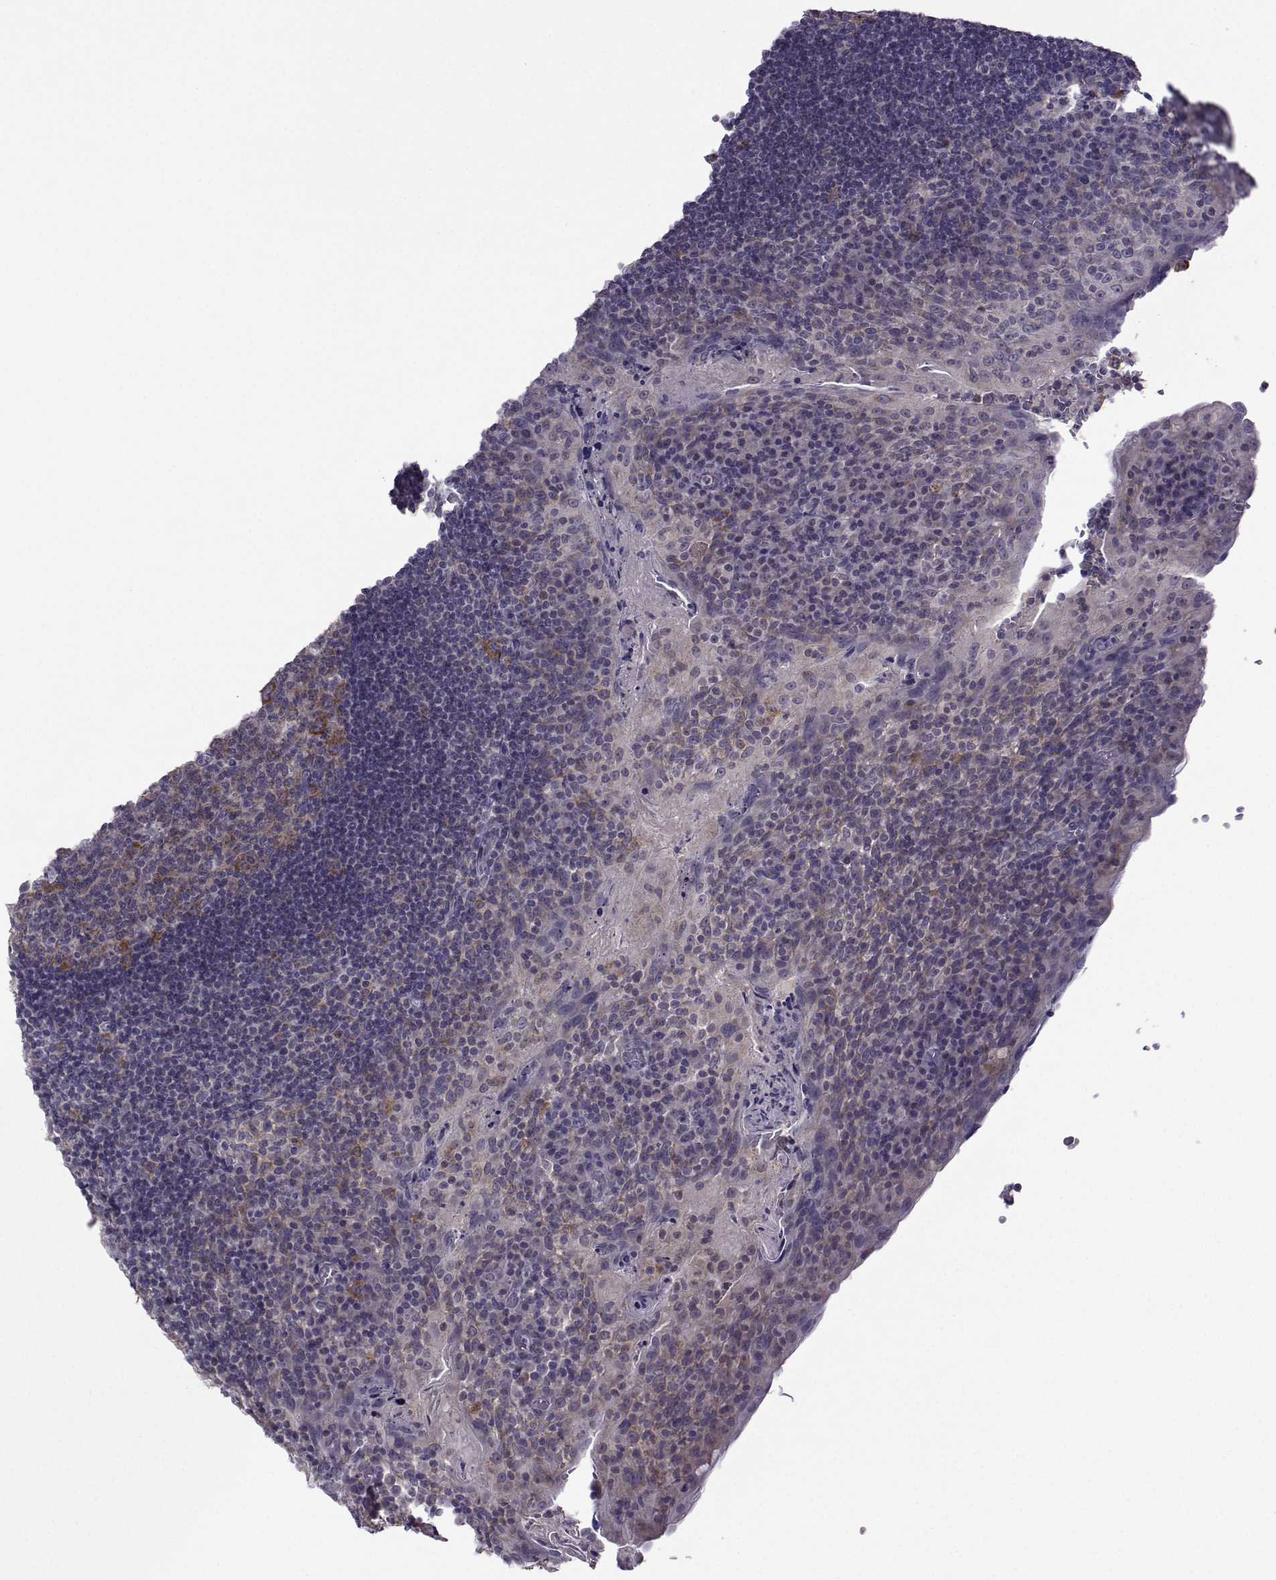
{"staining": {"intensity": "moderate", "quantity": "25%-75%", "location": "cytoplasmic/membranous"}, "tissue": "tonsil", "cell_type": "Germinal center cells", "image_type": "normal", "snomed": [{"axis": "morphology", "description": "Normal tissue, NOS"}, {"axis": "topography", "description": "Tonsil"}], "caption": "Tonsil stained for a protein reveals moderate cytoplasmic/membranous positivity in germinal center cells. (brown staining indicates protein expression, while blue staining denotes nuclei).", "gene": "DDX20", "patient": {"sex": "male", "age": 17}}